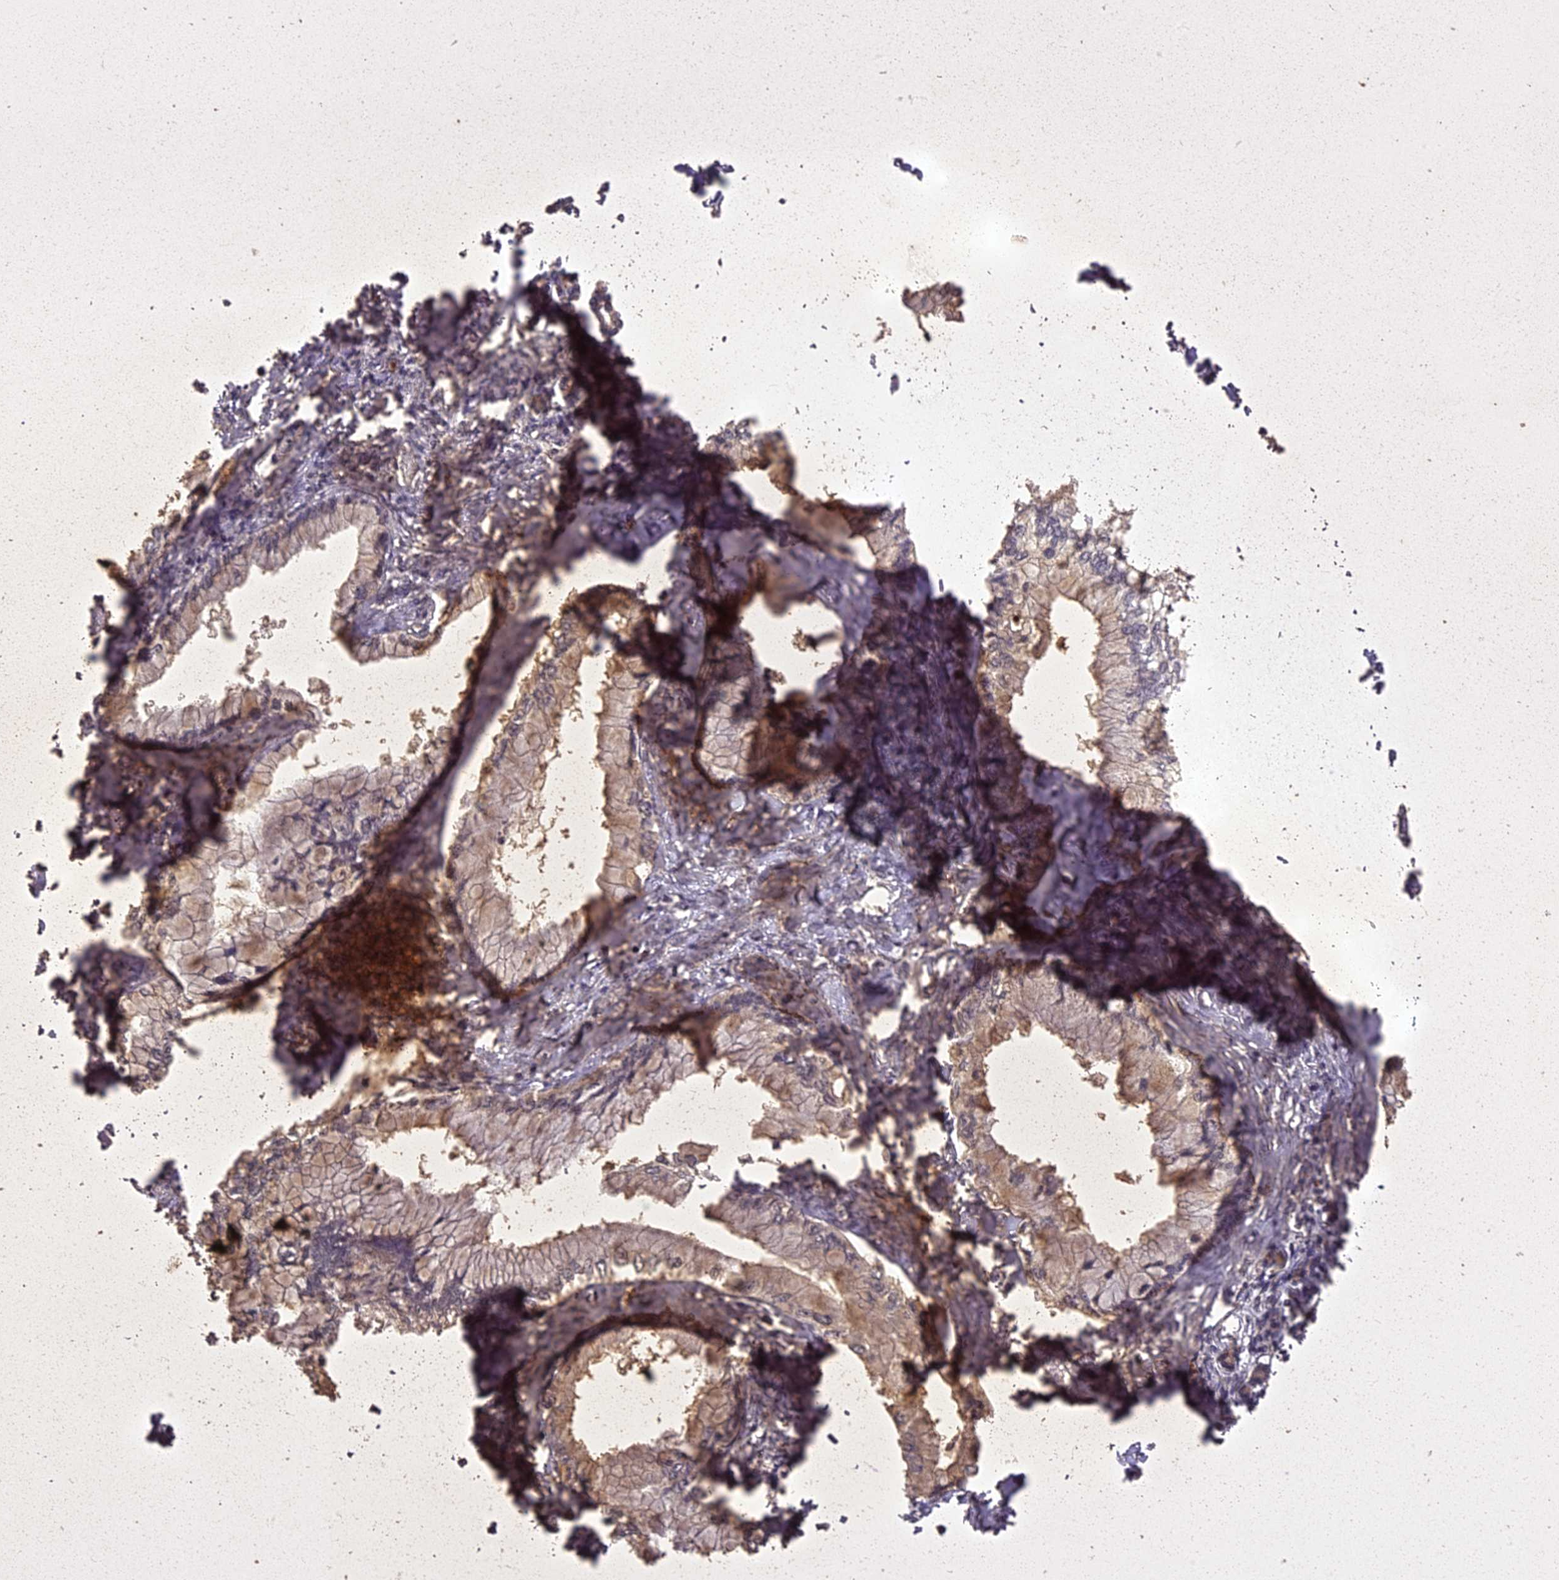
{"staining": {"intensity": "moderate", "quantity": ">75%", "location": "cytoplasmic/membranous"}, "tissue": "pancreatic cancer", "cell_type": "Tumor cells", "image_type": "cancer", "snomed": [{"axis": "morphology", "description": "Adenocarcinoma, NOS"}, {"axis": "topography", "description": "Pancreas"}], "caption": "A brown stain labels moderate cytoplasmic/membranous staining of a protein in pancreatic adenocarcinoma tumor cells. The staining was performed using DAB (3,3'-diaminobenzidine), with brown indicating positive protein expression. Nuclei are stained blue with hematoxylin.", "gene": "LIN37", "patient": {"sex": "male", "age": 48}}